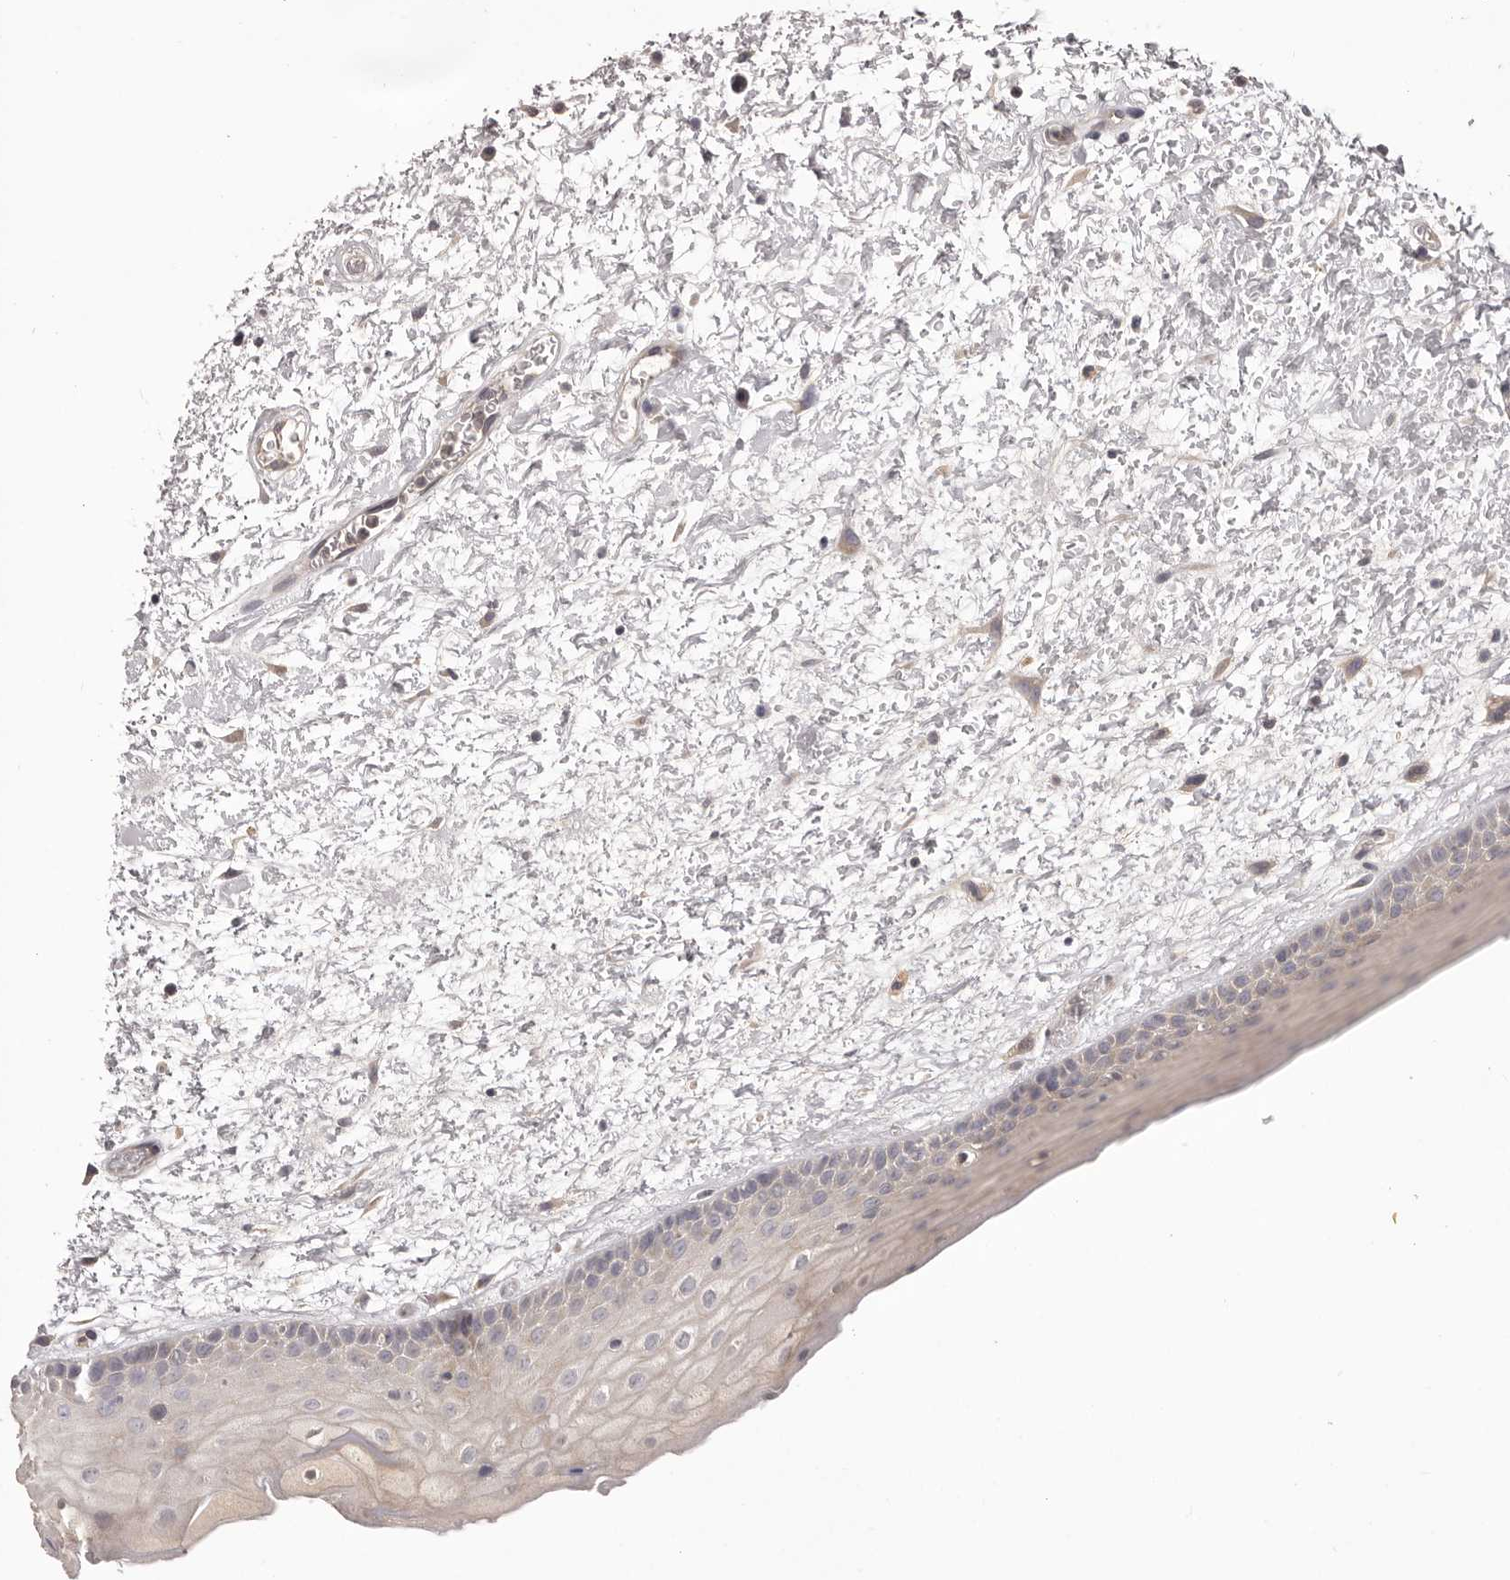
{"staining": {"intensity": "weak", "quantity": "<25%", "location": "cytoplasmic/membranous"}, "tissue": "oral mucosa", "cell_type": "Squamous epithelial cells", "image_type": "normal", "snomed": [{"axis": "morphology", "description": "Normal tissue, NOS"}, {"axis": "topography", "description": "Oral tissue"}], "caption": "An IHC micrograph of normal oral mucosa is shown. There is no staining in squamous epithelial cells of oral mucosa. (Brightfield microscopy of DAB IHC at high magnification).", "gene": "HRH1", "patient": {"sex": "female", "age": 76}}